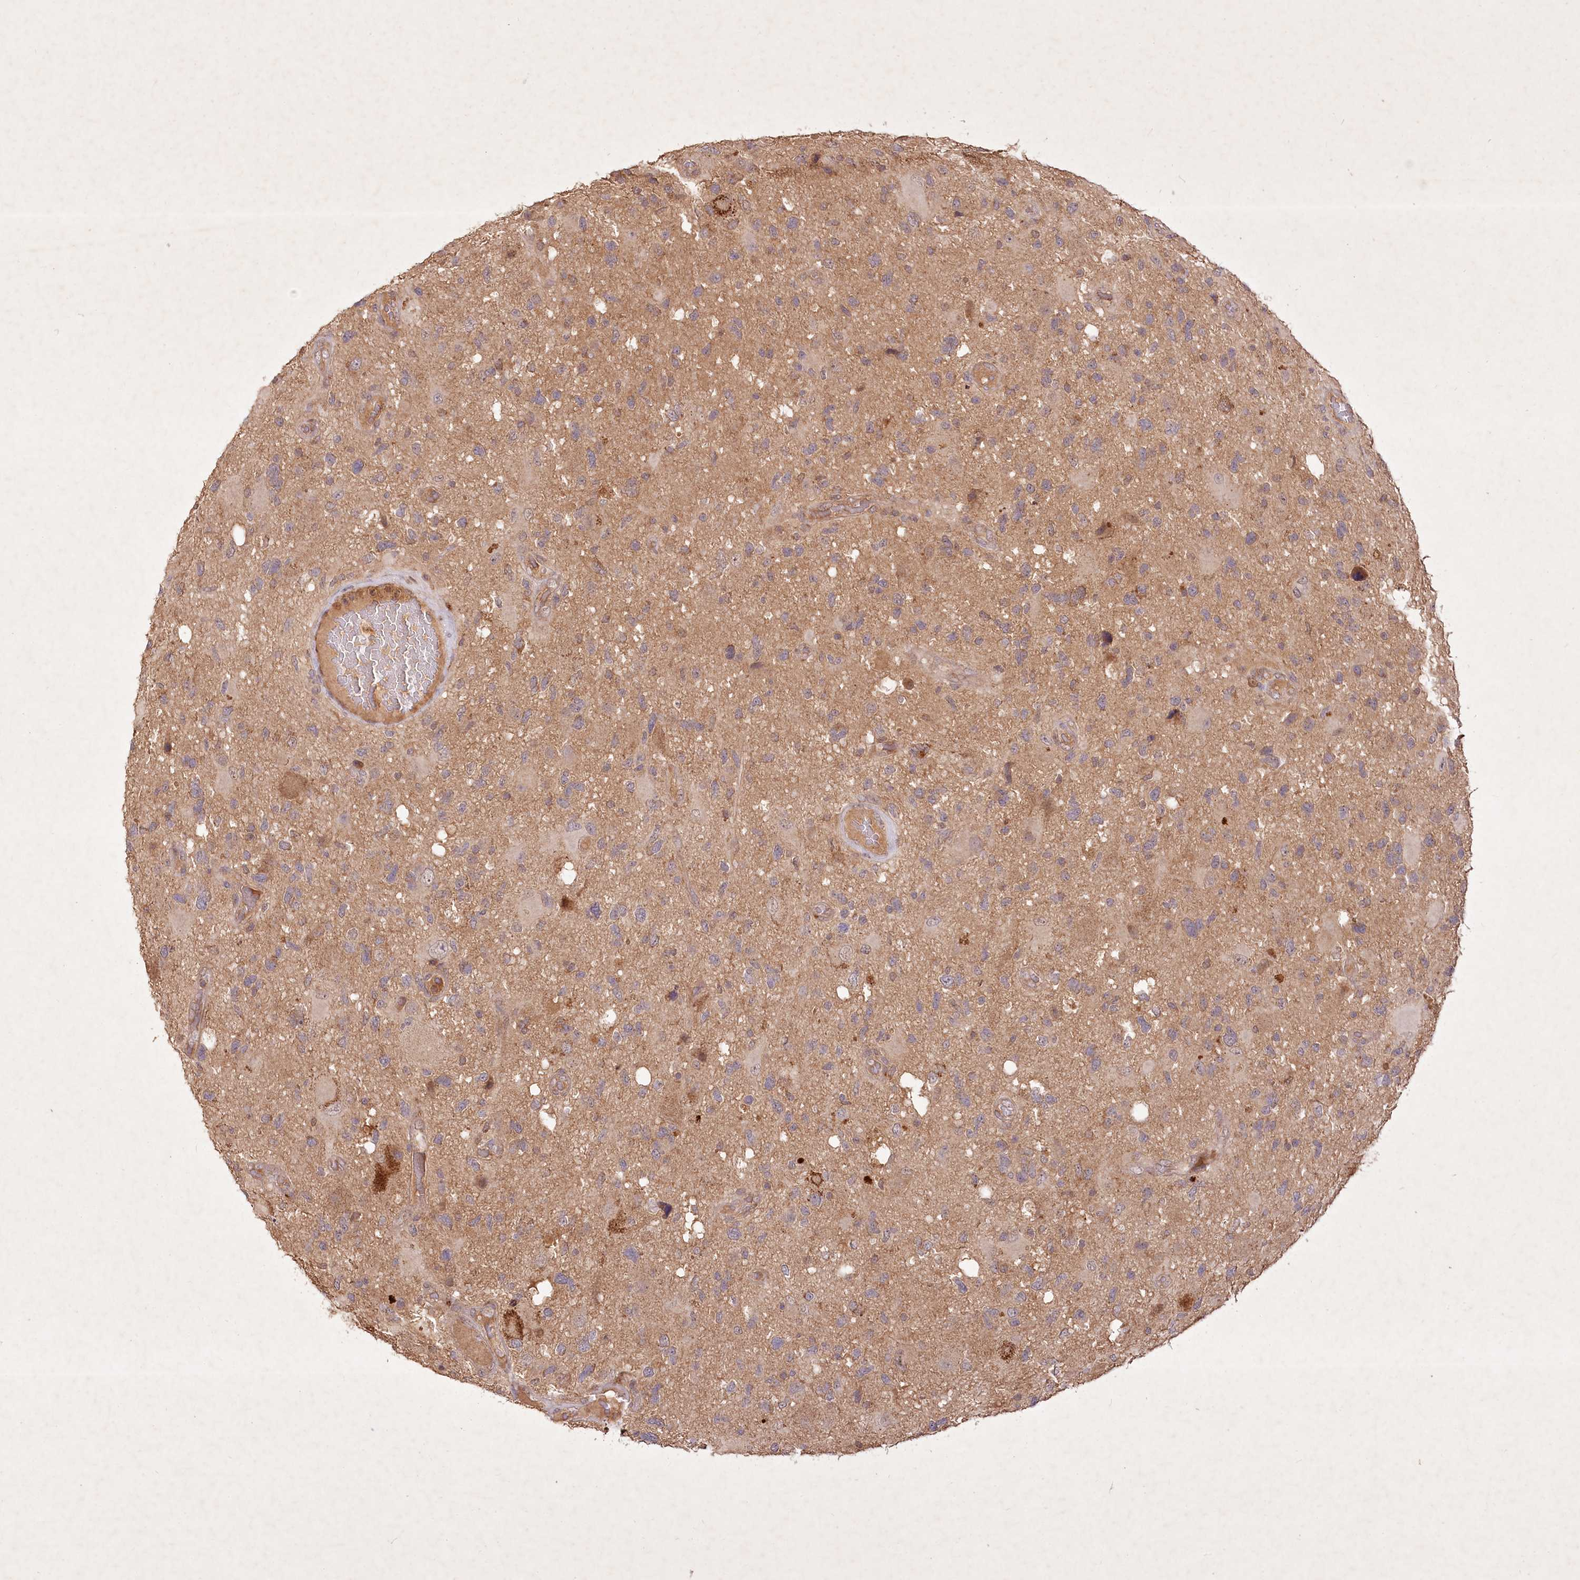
{"staining": {"intensity": "weak", "quantity": "25%-75%", "location": "cytoplasmic/membranous"}, "tissue": "glioma", "cell_type": "Tumor cells", "image_type": "cancer", "snomed": [{"axis": "morphology", "description": "Glioma, malignant, High grade"}, {"axis": "topography", "description": "Brain"}], "caption": "Glioma tissue displays weak cytoplasmic/membranous positivity in approximately 25%-75% of tumor cells", "gene": "IRAK1BP1", "patient": {"sex": "male", "age": 33}}